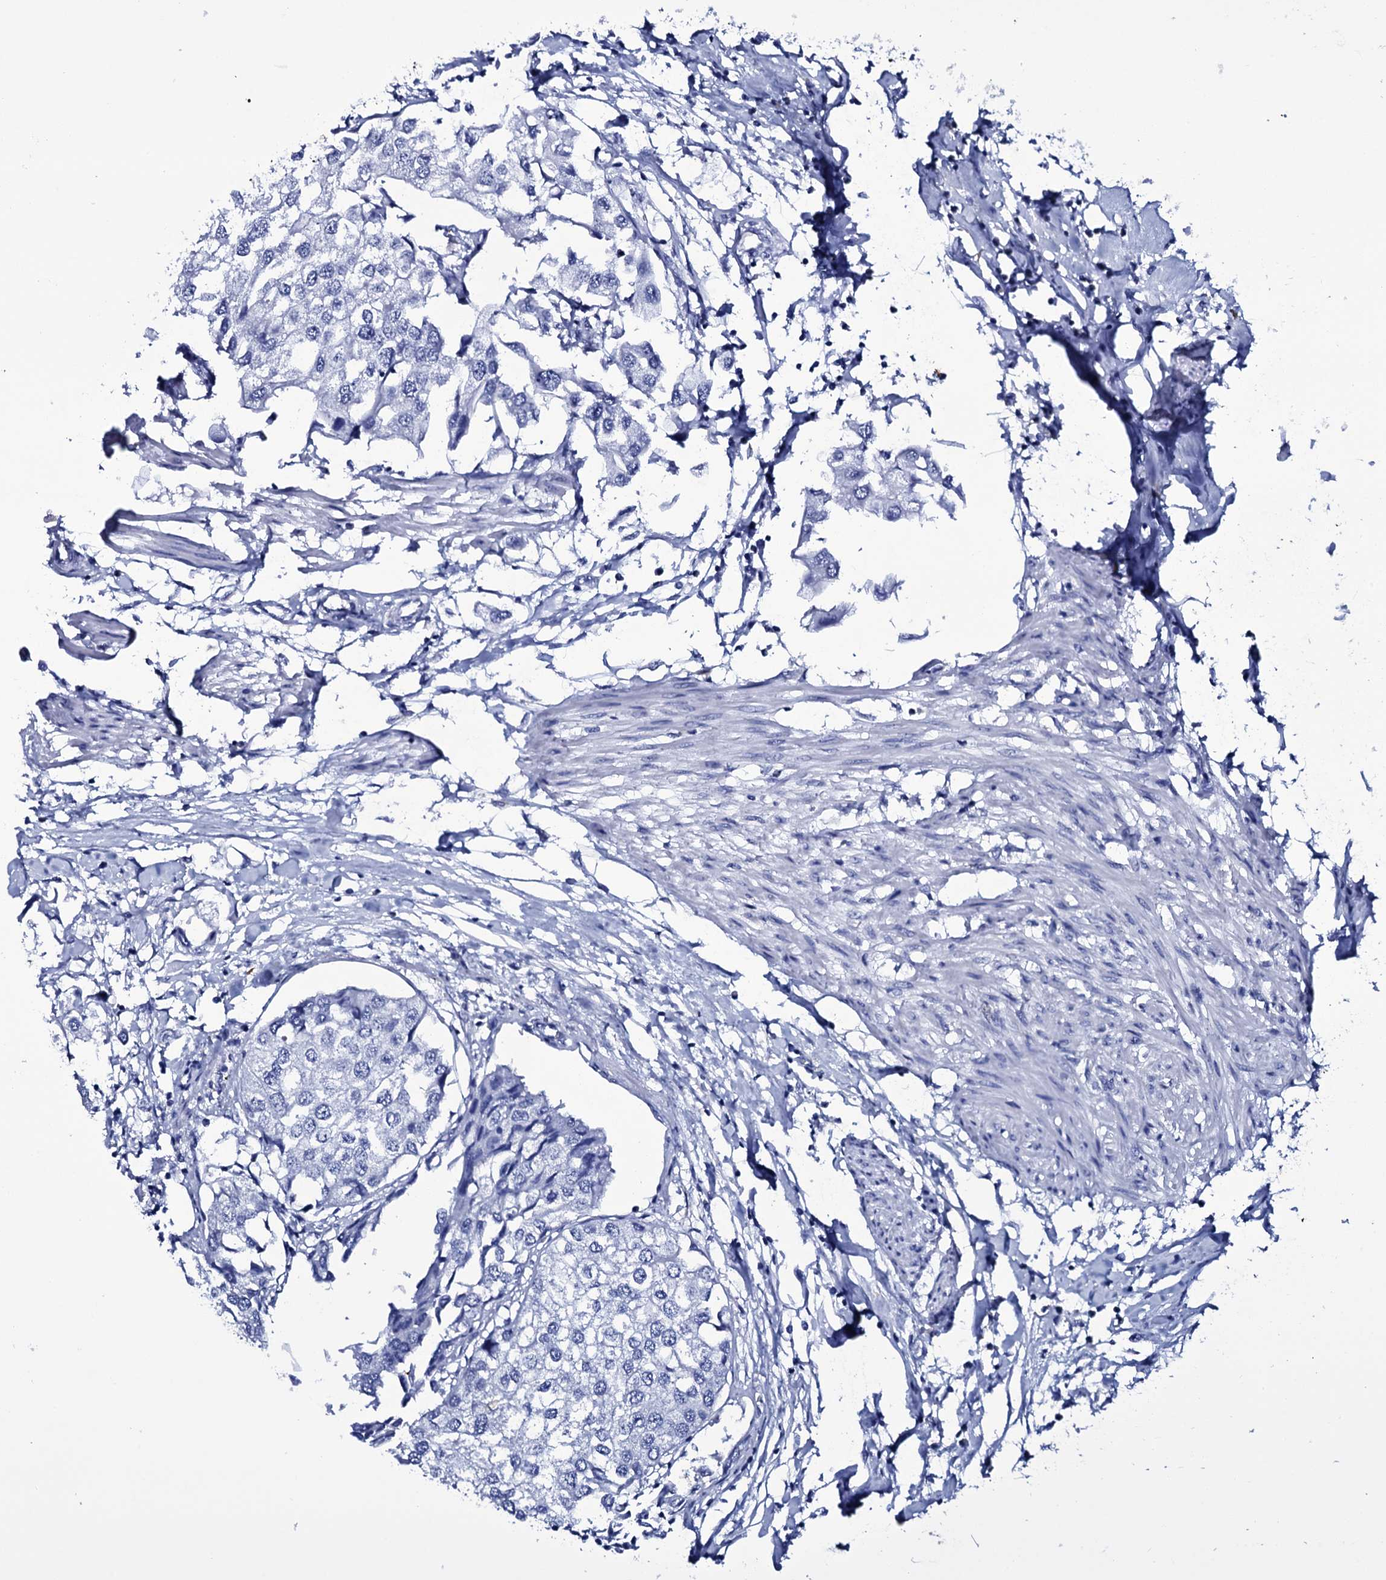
{"staining": {"intensity": "negative", "quantity": "none", "location": "none"}, "tissue": "urothelial cancer", "cell_type": "Tumor cells", "image_type": "cancer", "snomed": [{"axis": "morphology", "description": "Urothelial carcinoma, High grade"}, {"axis": "topography", "description": "Urinary bladder"}], "caption": "Tumor cells are negative for brown protein staining in urothelial cancer.", "gene": "ITPRID2", "patient": {"sex": "male", "age": 64}}